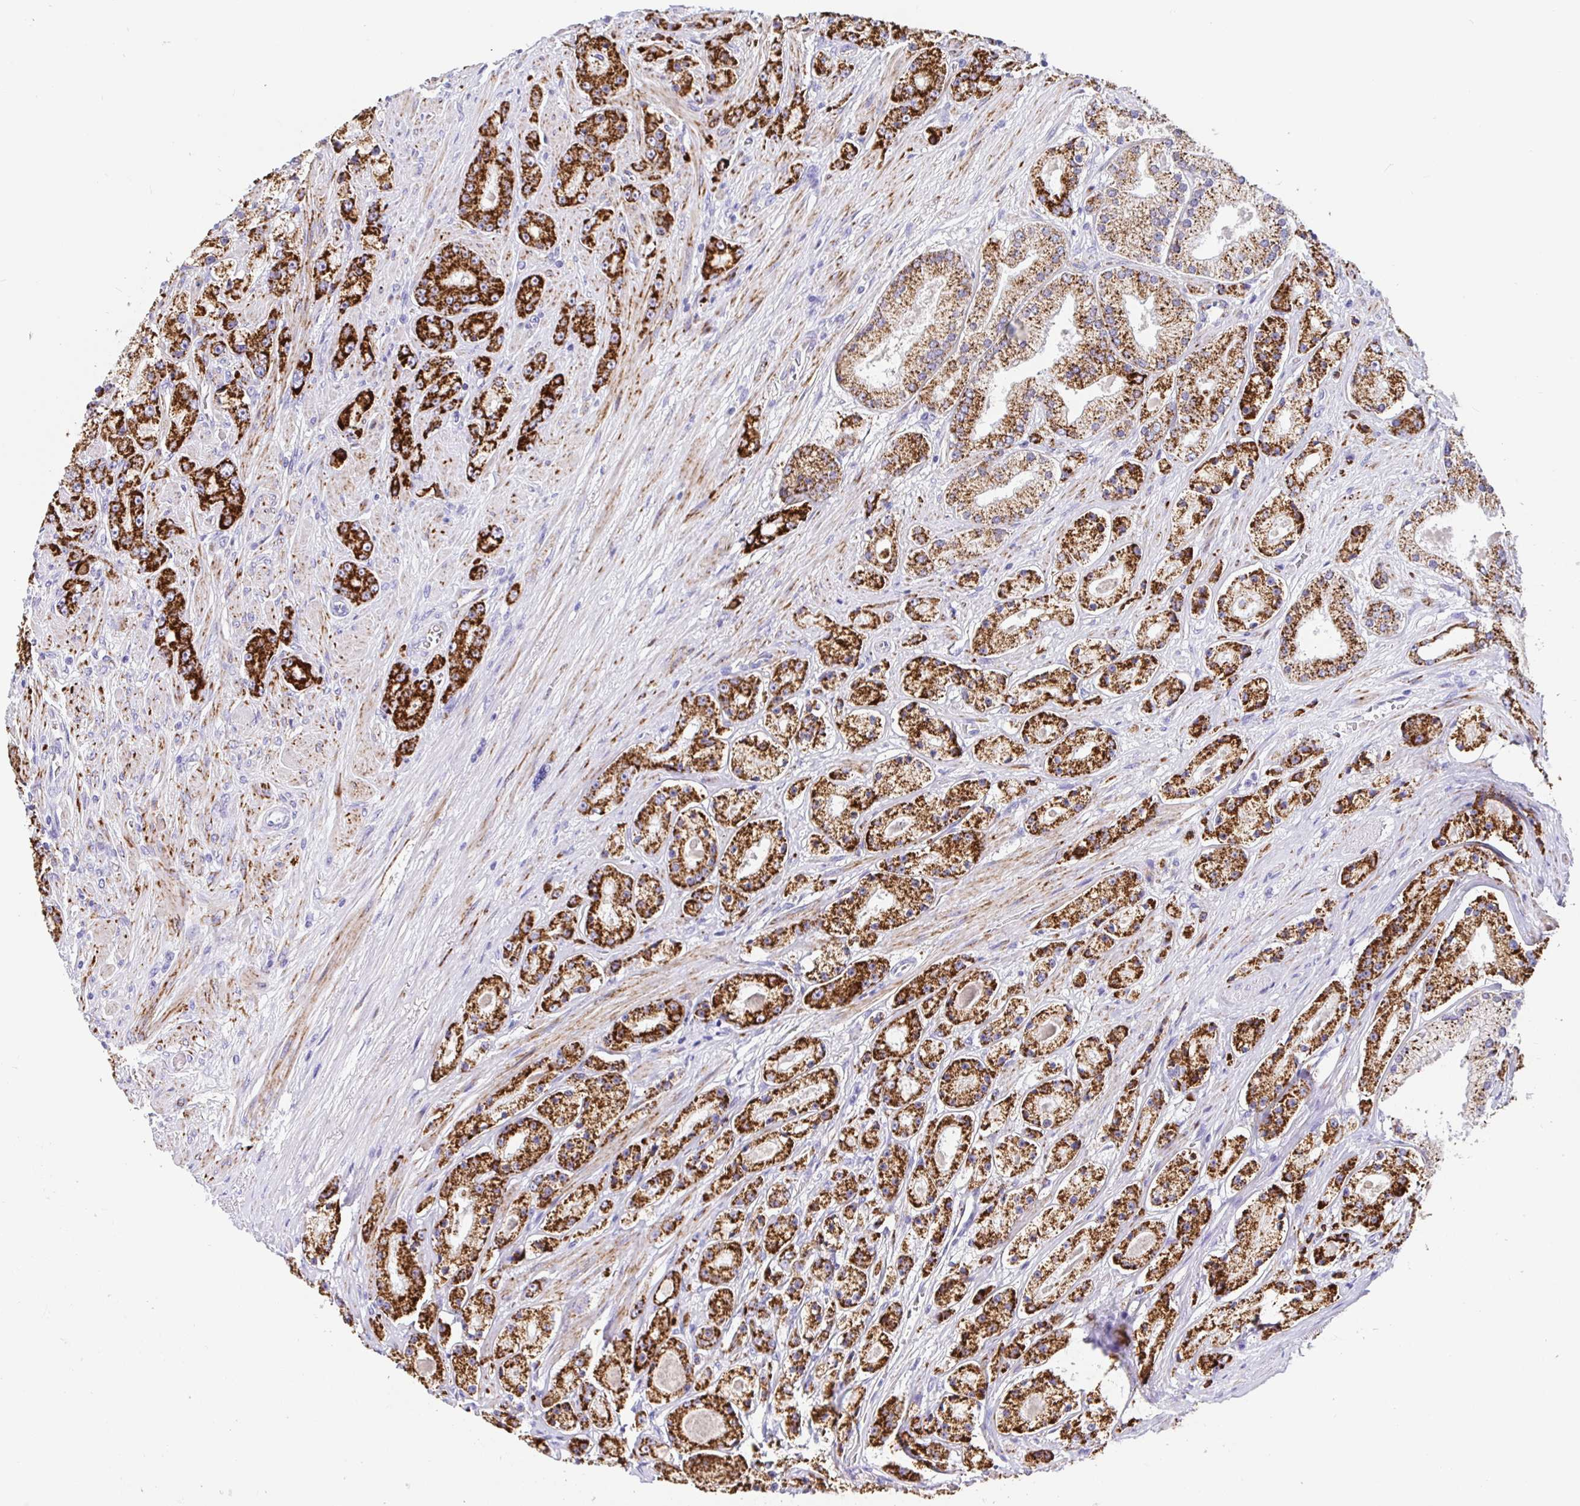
{"staining": {"intensity": "strong", "quantity": "25%-75%", "location": "cytoplasmic/membranous"}, "tissue": "prostate cancer", "cell_type": "Tumor cells", "image_type": "cancer", "snomed": [{"axis": "morphology", "description": "Adenocarcinoma, High grade"}, {"axis": "topography", "description": "Prostate"}], "caption": "This histopathology image shows IHC staining of prostate cancer, with high strong cytoplasmic/membranous positivity in approximately 25%-75% of tumor cells.", "gene": "MAOA", "patient": {"sex": "male", "age": 67}}